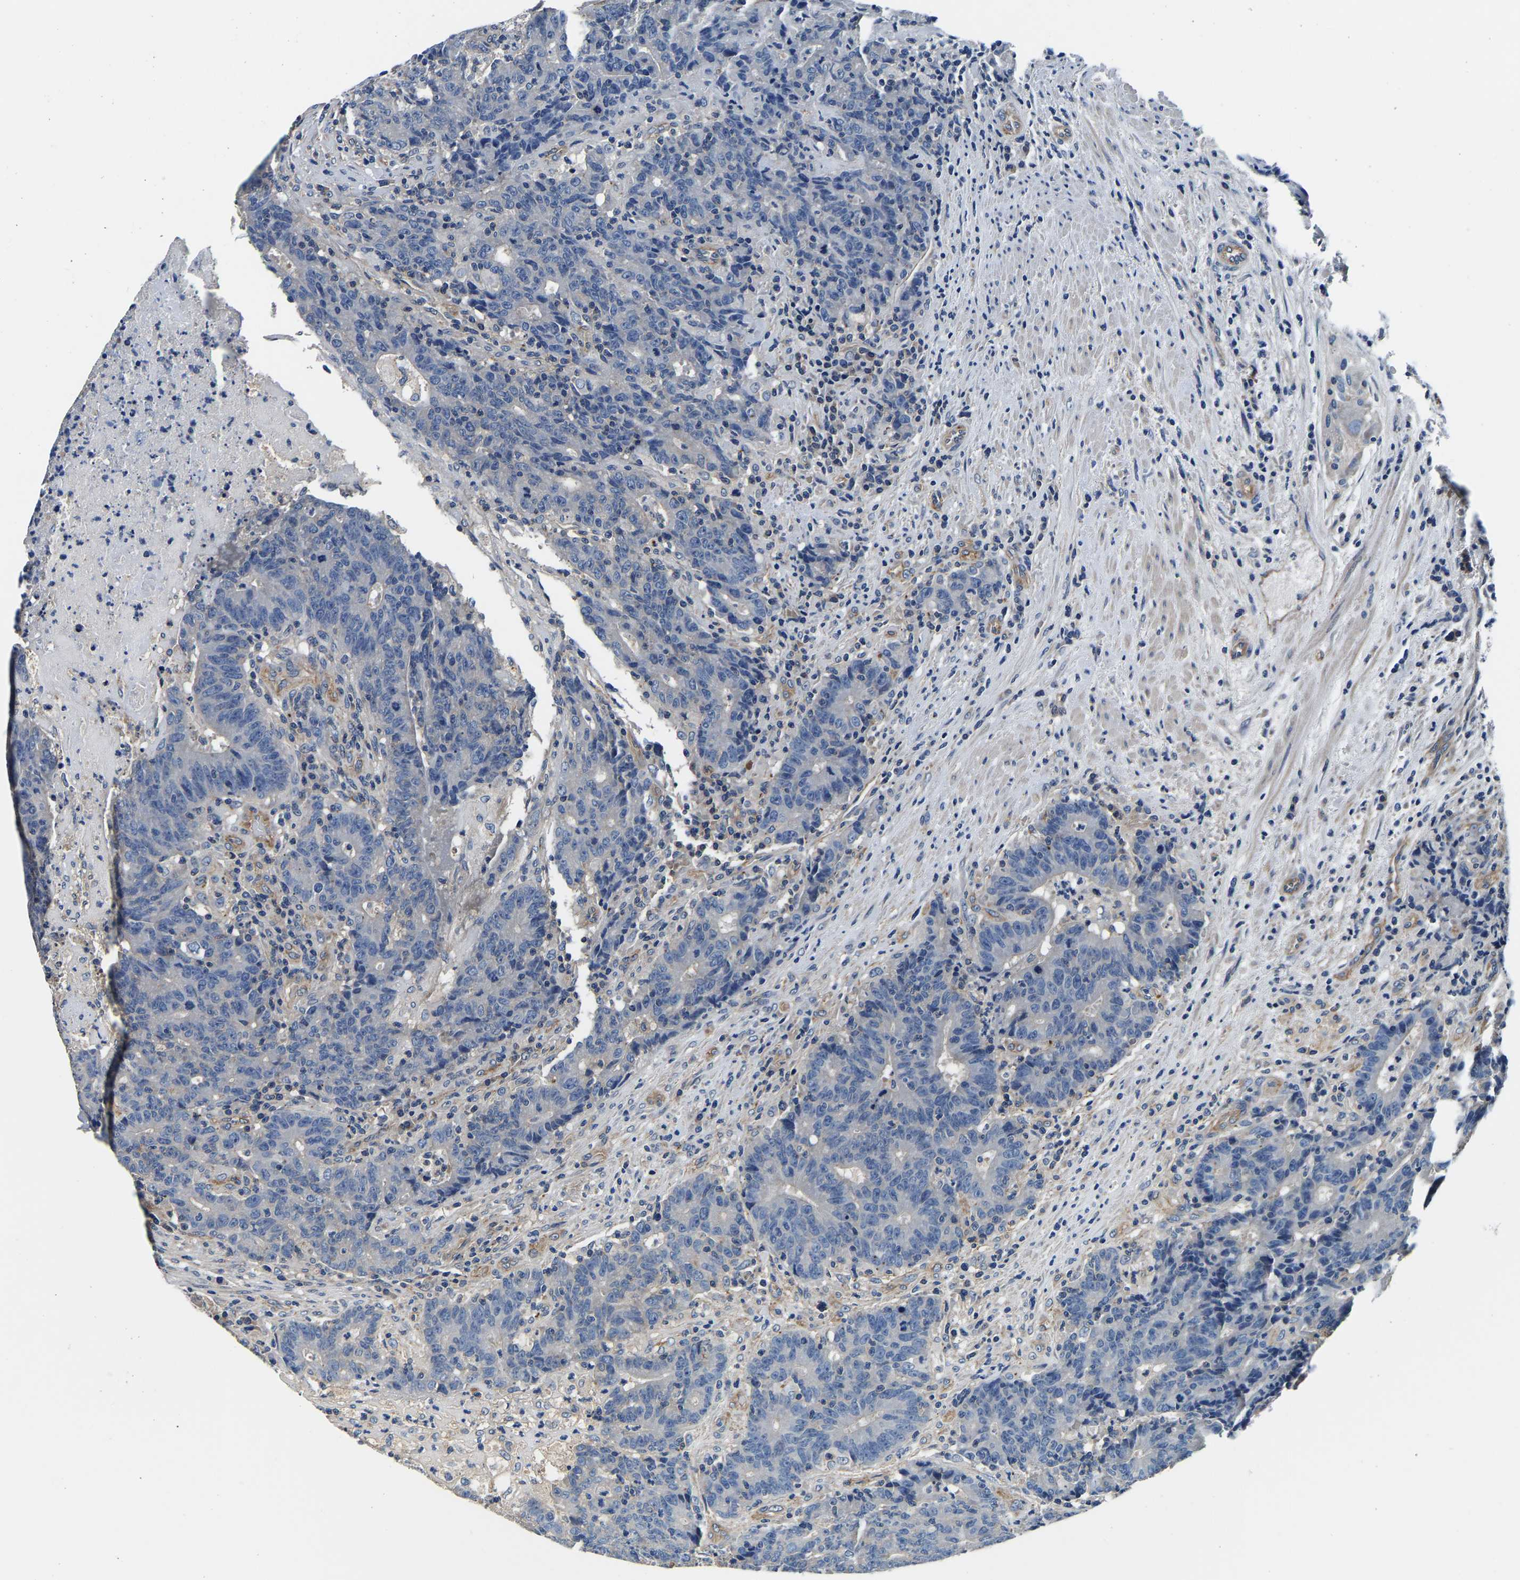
{"staining": {"intensity": "negative", "quantity": "none", "location": "none"}, "tissue": "colorectal cancer", "cell_type": "Tumor cells", "image_type": "cancer", "snomed": [{"axis": "morphology", "description": "Normal tissue, NOS"}, {"axis": "morphology", "description": "Adenocarcinoma, NOS"}, {"axis": "topography", "description": "Colon"}], "caption": "A high-resolution micrograph shows immunohistochemistry (IHC) staining of adenocarcinoma (colorectal), which displays no significant staining in tumor cells. (DAB immunohistochemistry visualized using brightfield microscopy, high magnification).", "gene": "SH3GLB1", "patient": {"sex": "female", "age": 75}}